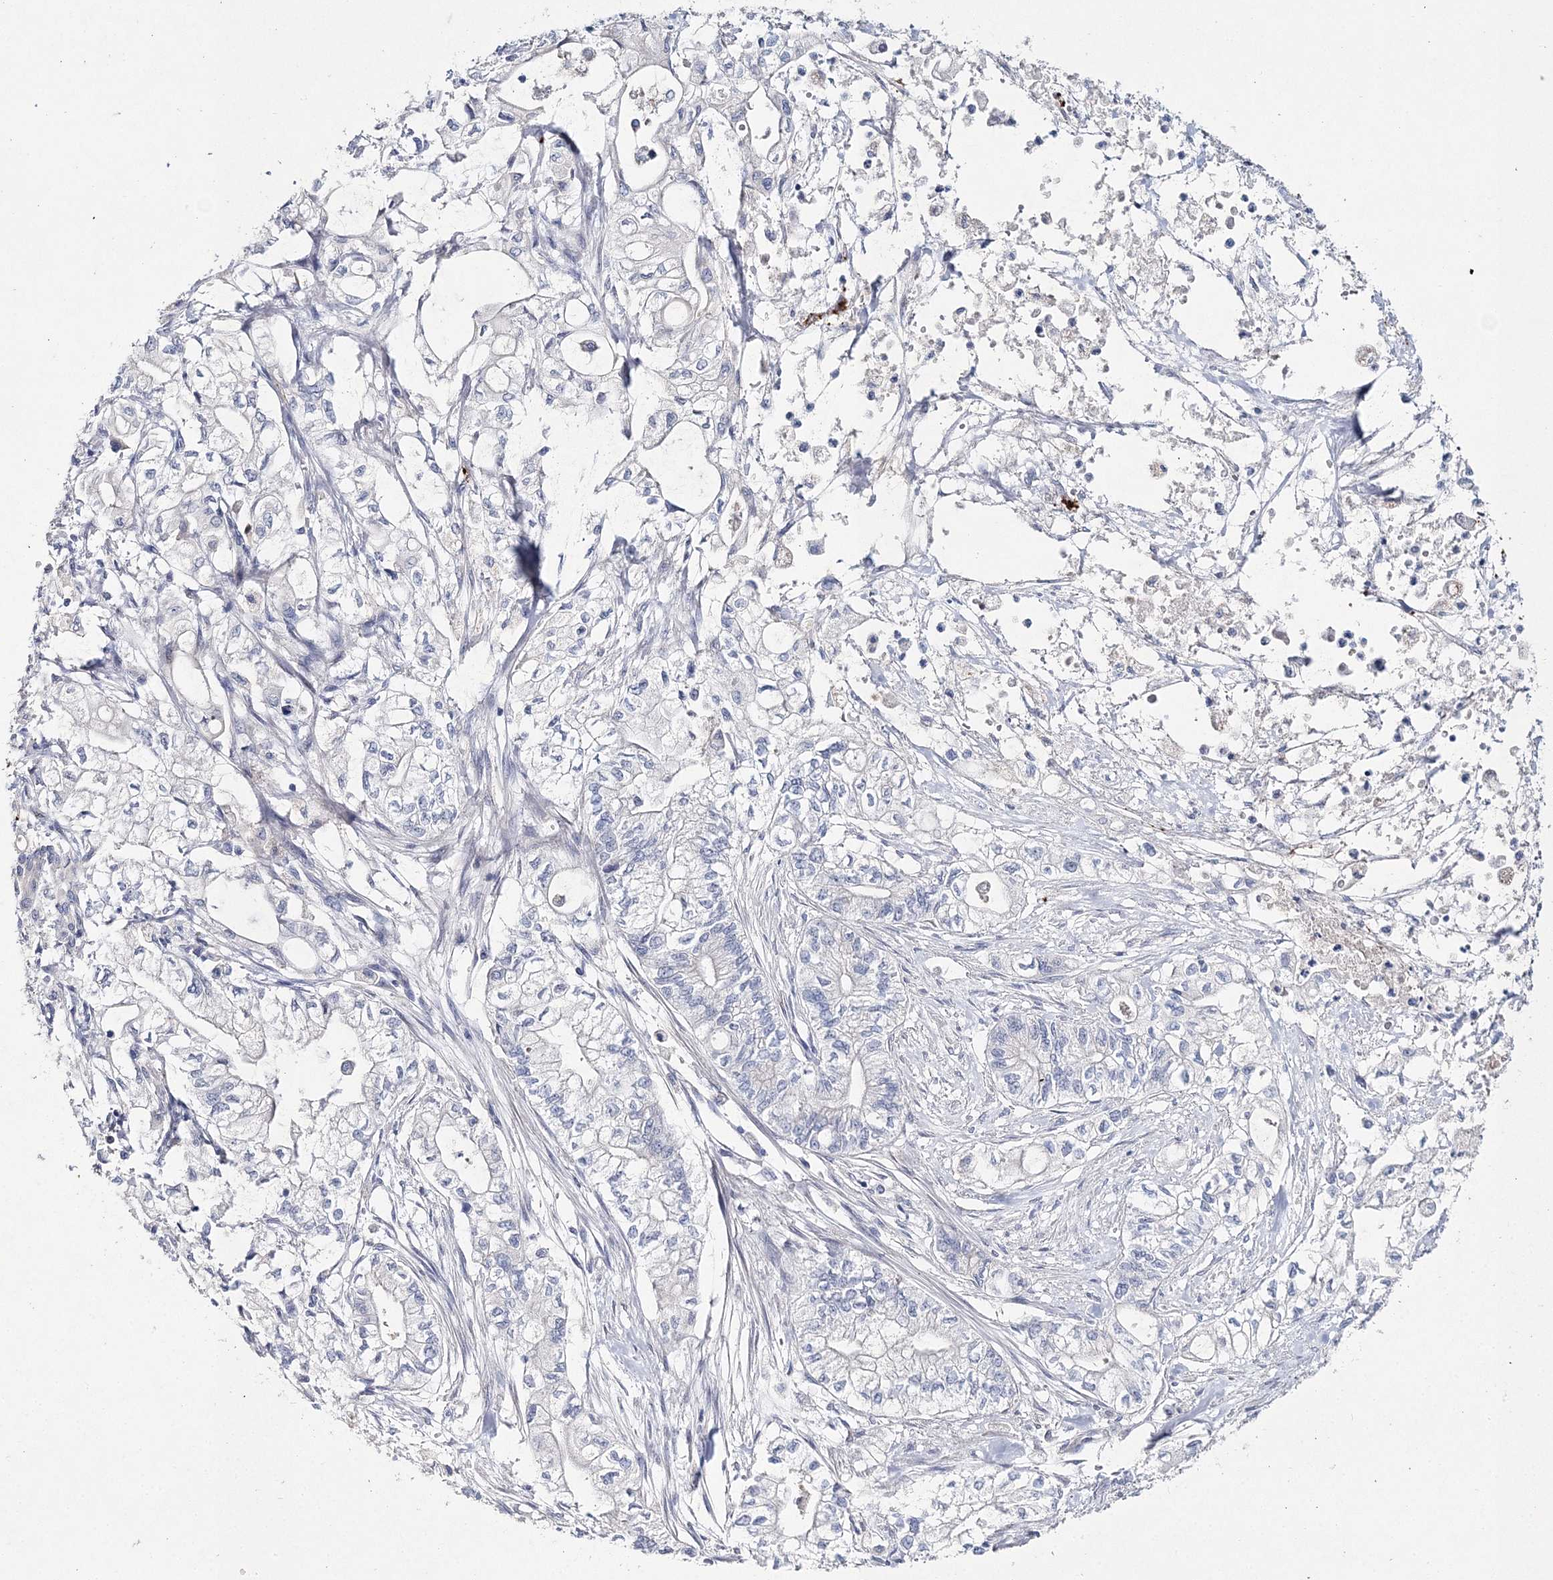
{"staining": {"intensity": "negative", "quantity": "none", "location": "none"}, "tissue": "pancreatic cancer", "cell_type": "Tumor cells", "image_type": "cancer", "snomed": [{"axis": "morphology", "description": "Adenocarcinoma, NOS"}, {"axis": "topography", "description": "Pancreas"}], "caption": "Immunohistochemistry of human pancreatic adenocarcinoma demonstrates no staining in tumor cells.", "gene": "MYOZ2", "patient": {"sex": "male", "age": 79}}